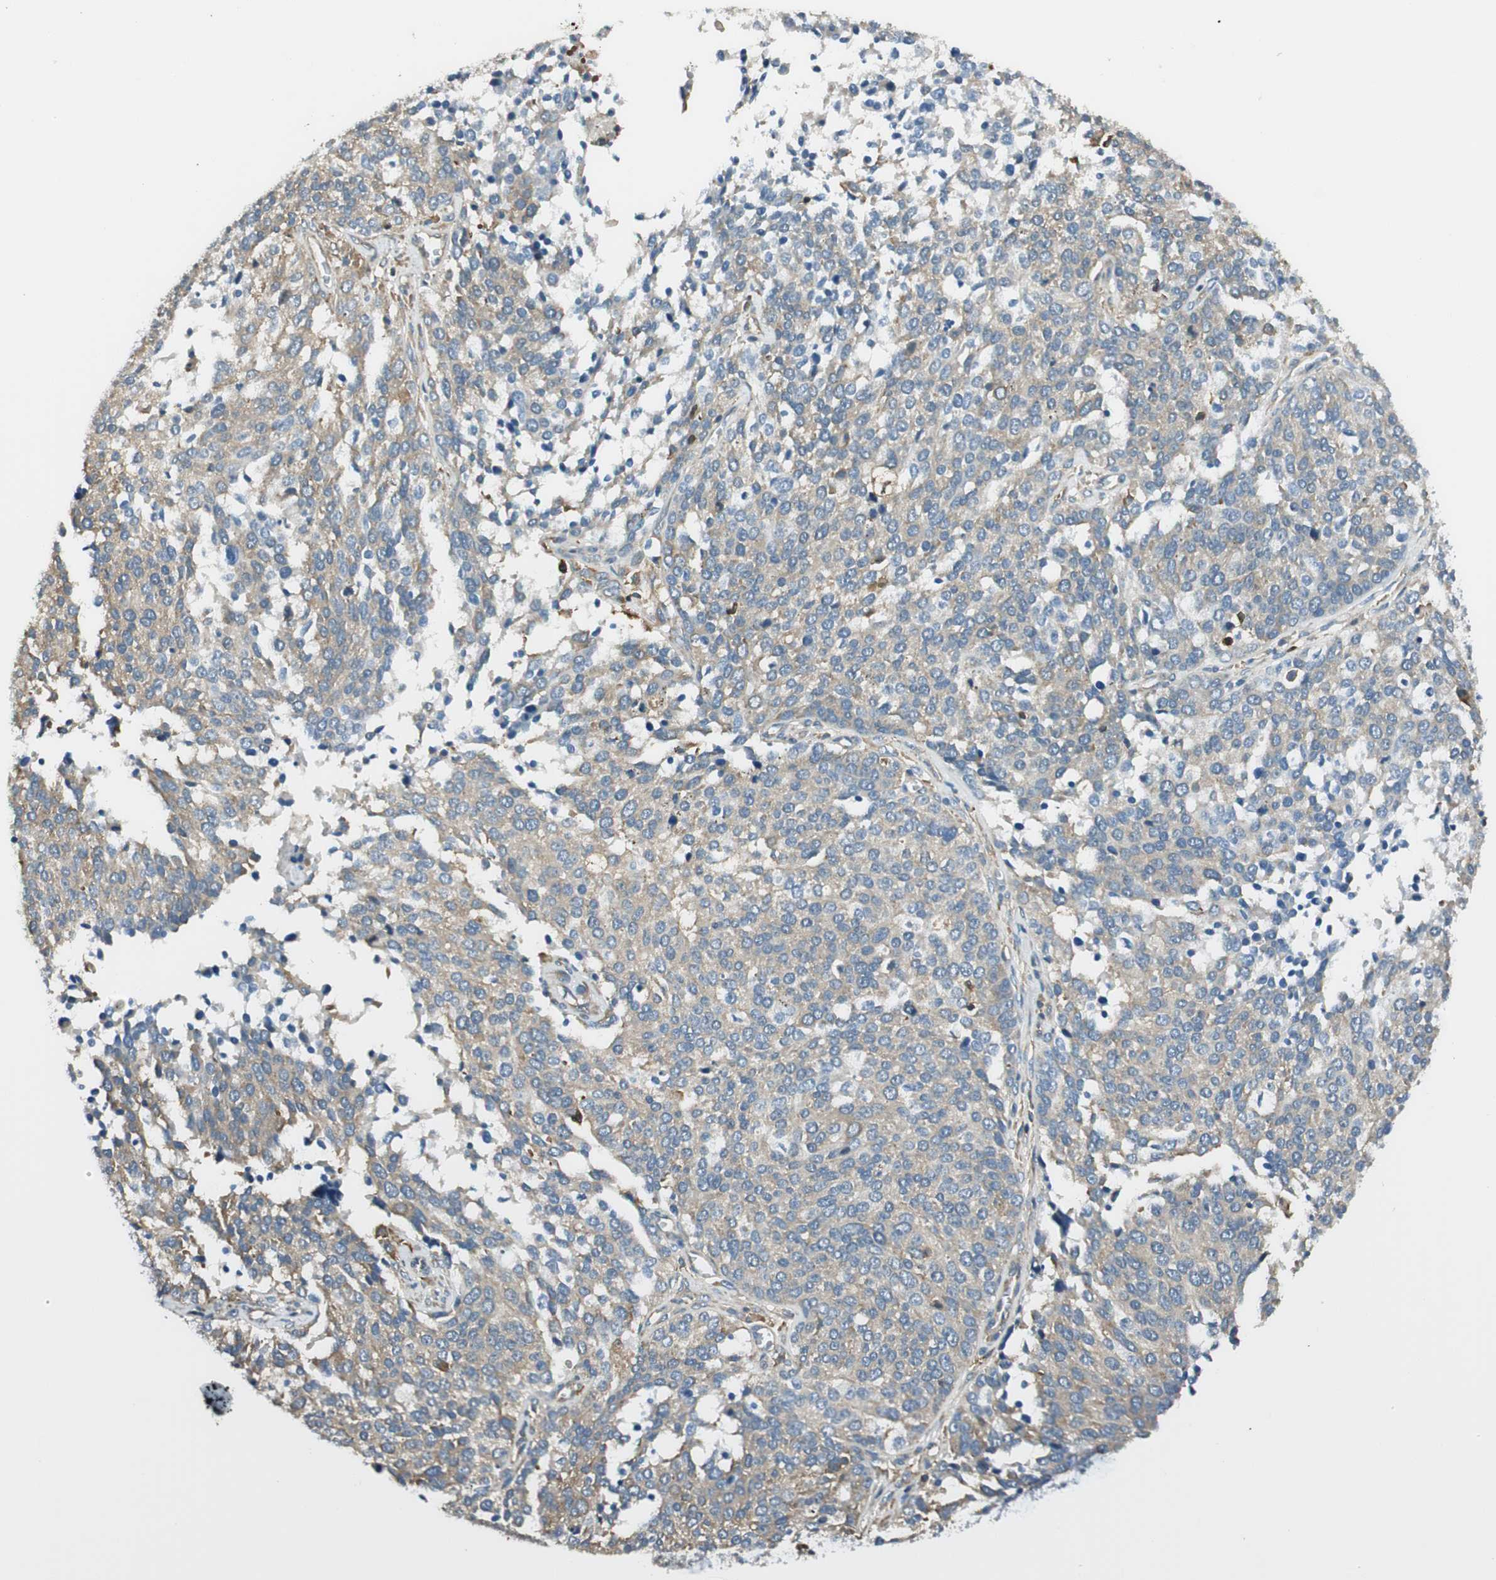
{"staining": {"intensity": "weak", "quantity": ">75%", "location": "cytoplasmic/membranous"}, "tissue": "ovarian cancer", "cell_type": "Tumor cells", "image_type": "cancer", "snomed": [{"axis": "morphology", "description": "Cystadenocarcinoma, serous, NOS"}, {"axis": "topography", "description": "Ovary"}], "caption": "Human ovarian serous cystadenocarcinoma stained with a brown dye exhibits weak cytoplasmic/membranous positive positivity in about >75% of tumor cells.", "gene": "PI4K2B", "patient": {"sex": "female", "age": 44}}